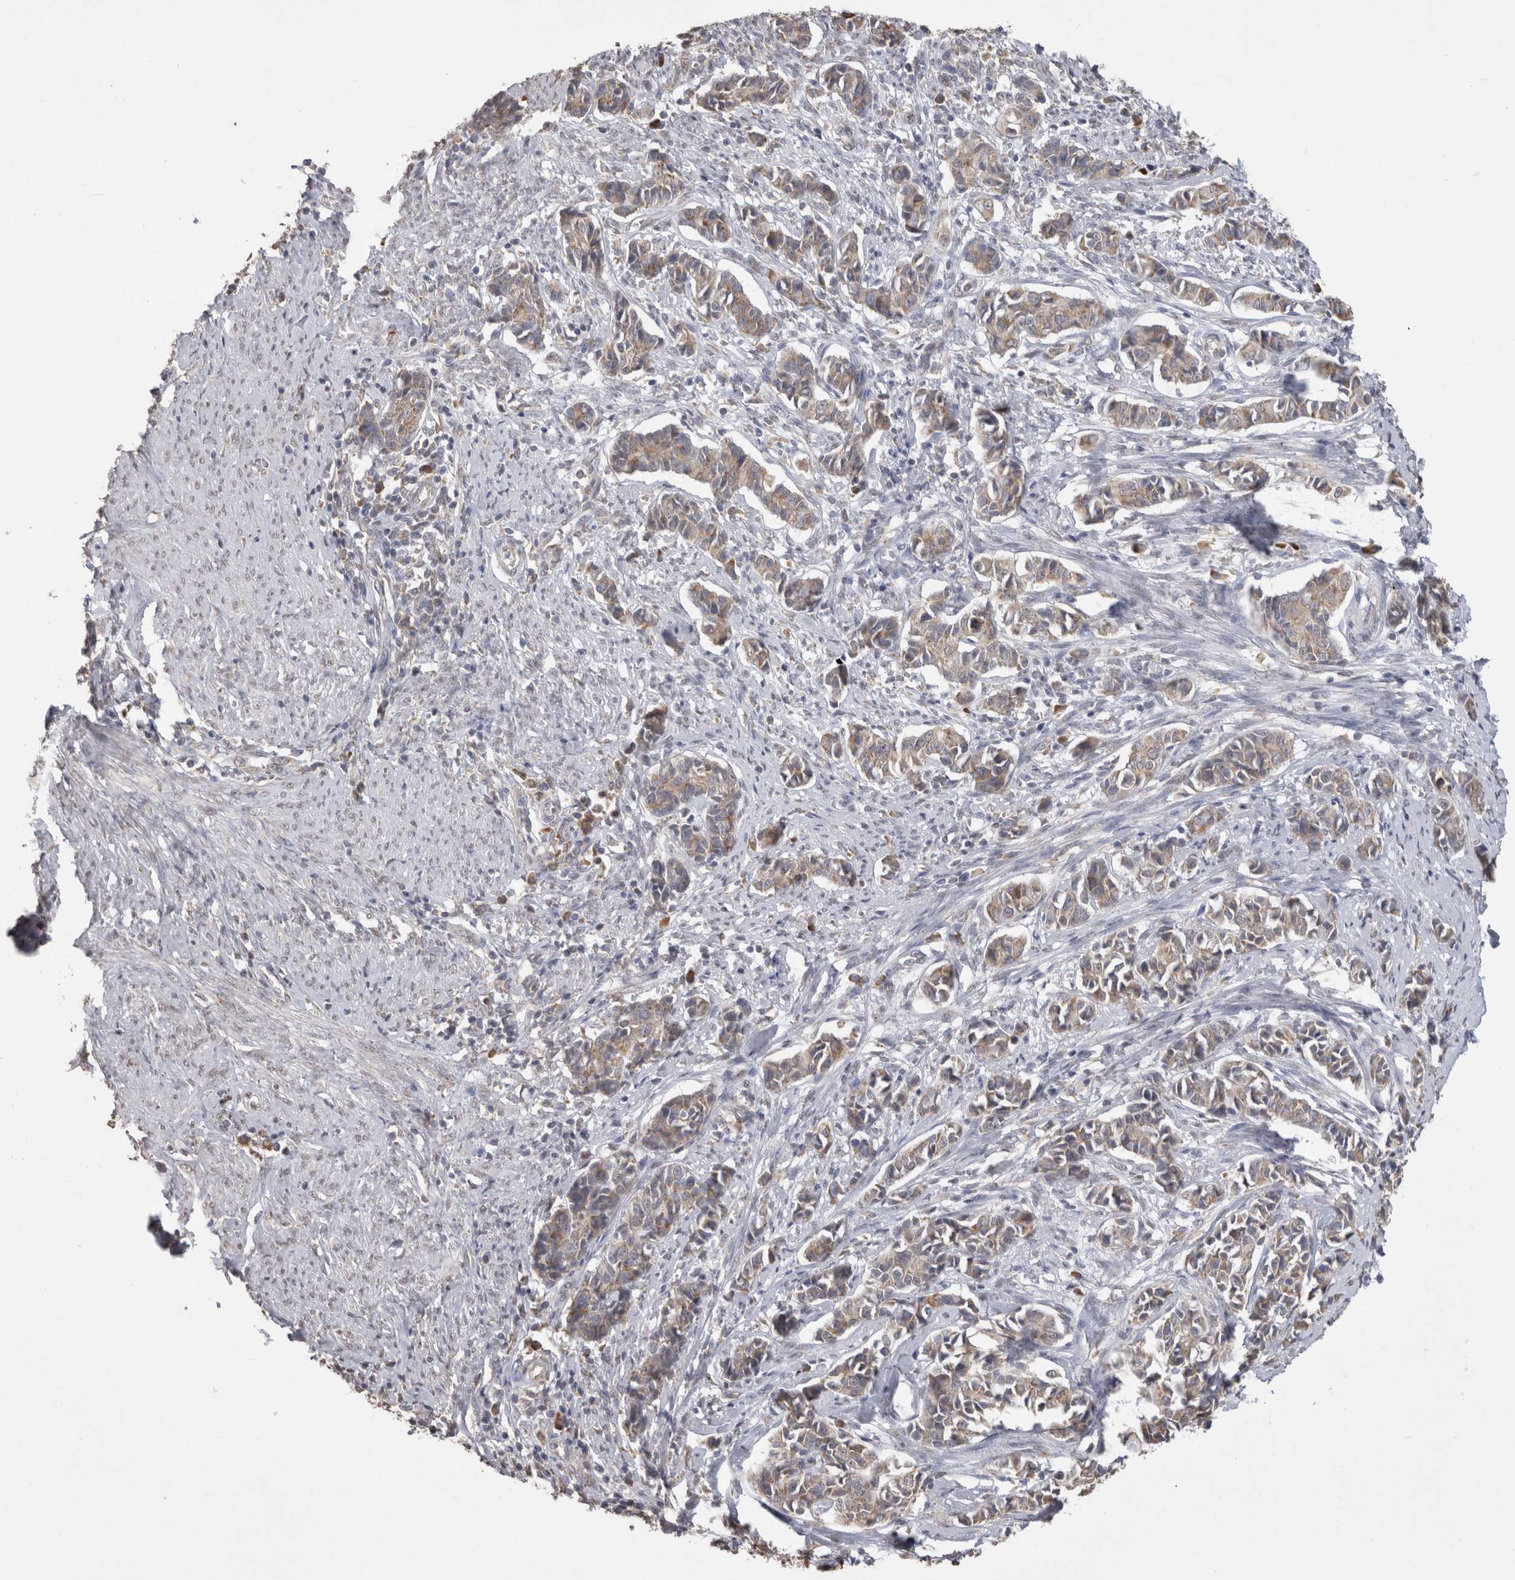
{"staining": {"intensity": "weak", "quantity": "25%-75%", "location": "cytoplasmic/membranous"}, "tissue": "cervical cancer", "cell_type": "Tumor cells", "image_type": "cancer", "snomed": [{"axis": "morphology", "description": "Normal tissue, NOS"}, {"axis": "morphology", "description": "Squamous cell carcinoma, NOS"}, {"axis": "topography", "description": "Cervix"}], "caption": "Squamous cell carcinoma (cervical) tissue shows weak cytoplasmic/membranous expression in approximately 25%-75% of tumor cells (Brightfield microscopy of DAB IHC at high magnification).", "gene": "NOMO1", "patient": {"sex": "female", "age": 35}}